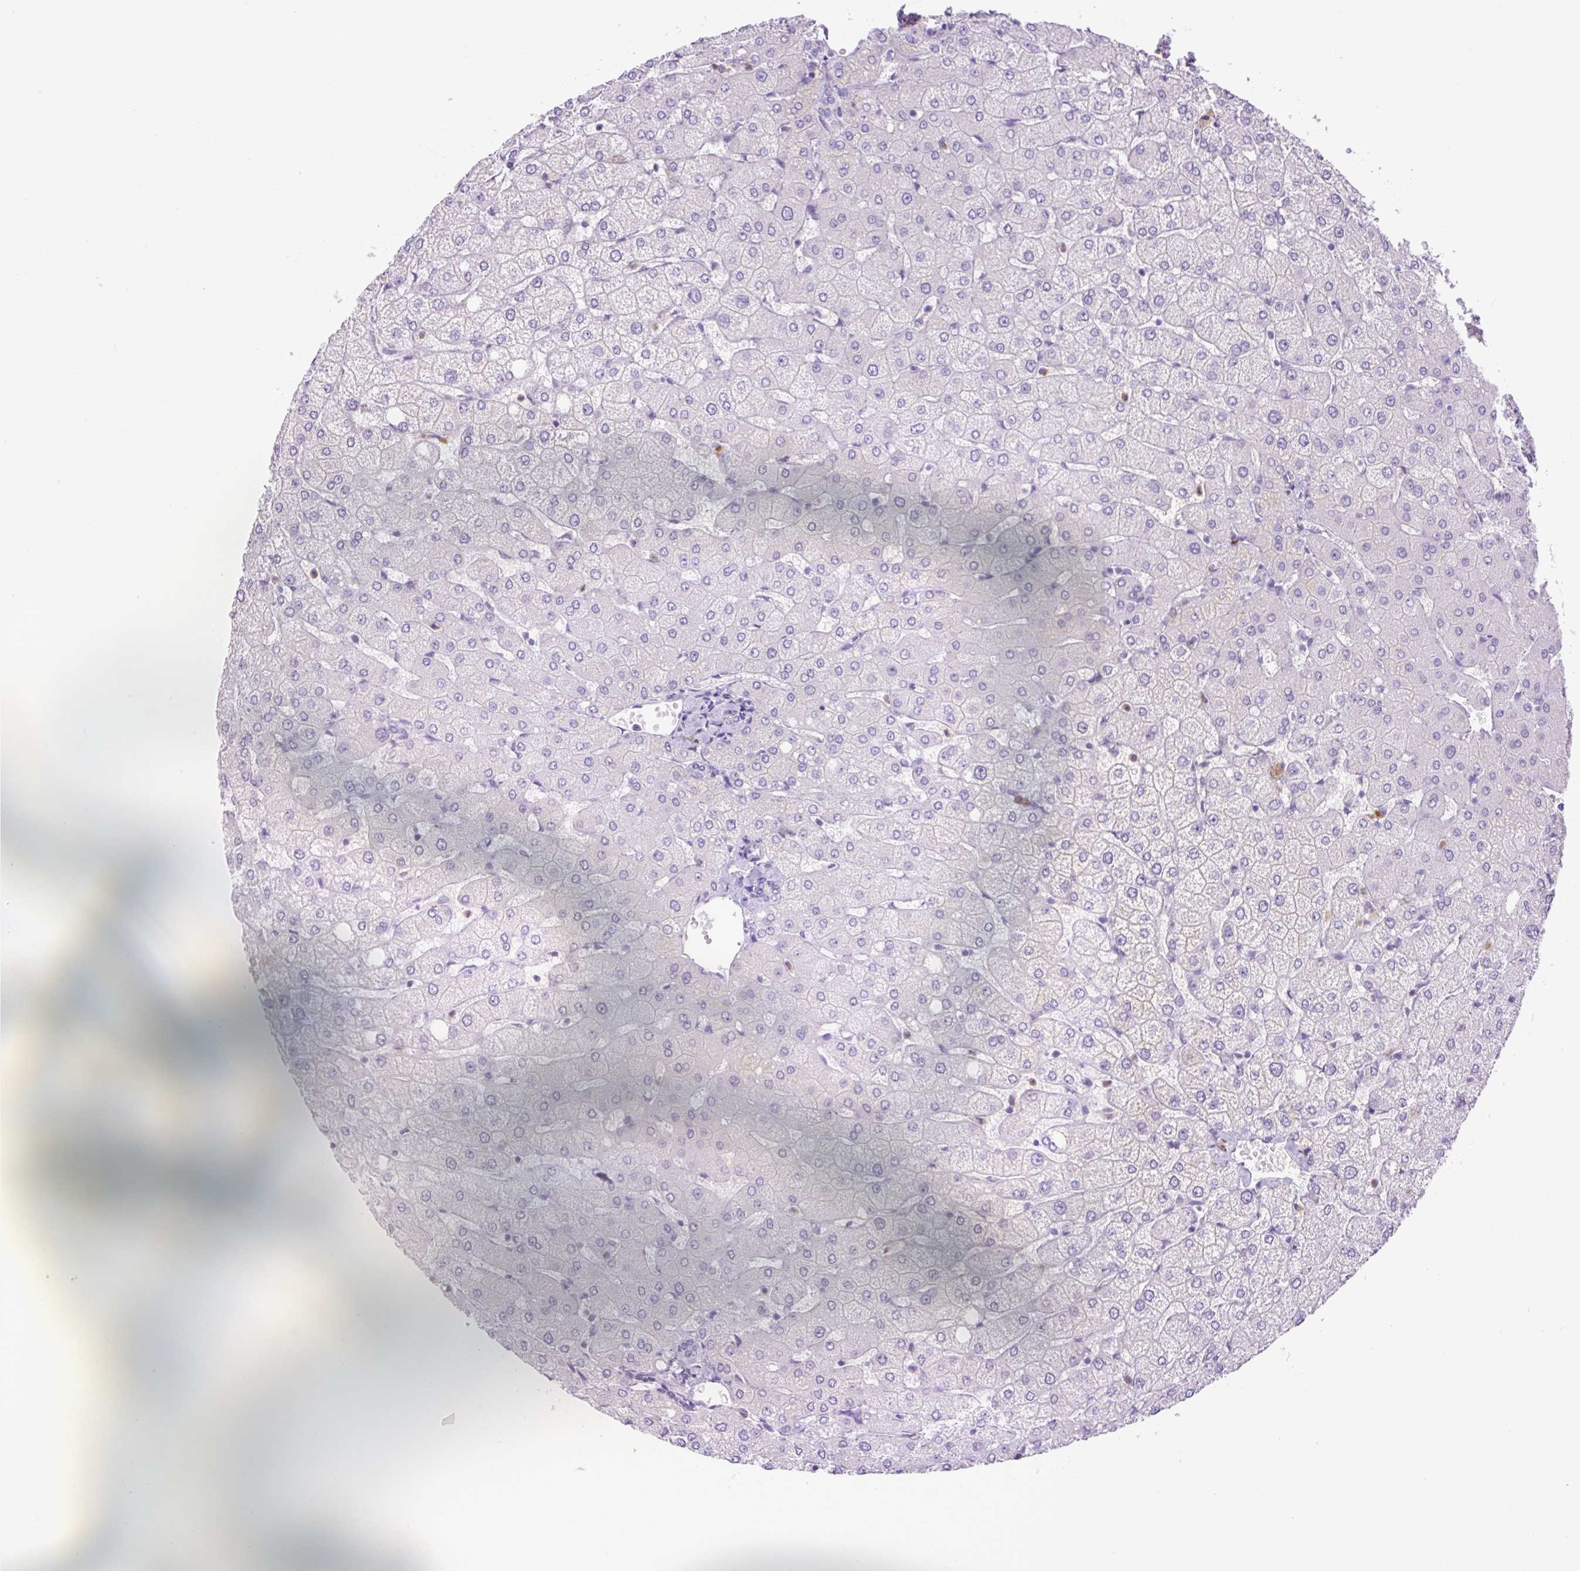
{"staining": {"intensity": "negative", "quantity": "none", "location": "none"}, "tissue": "liver", "cell_type": "Cholangiocytes", "image_type": "normal", "snomed": [{"axis": "morphology", "description": "Normal tissue, NOS"}, {"axis": "topography", "description": "Liver"}], "caption": "This is an immunohistochemistry (IHC) photomicrograph of normal human liver. There is no staining in cholangiocytes.", "gene": "MFSD3", "patient": {"sex": "female", "age": 54}}